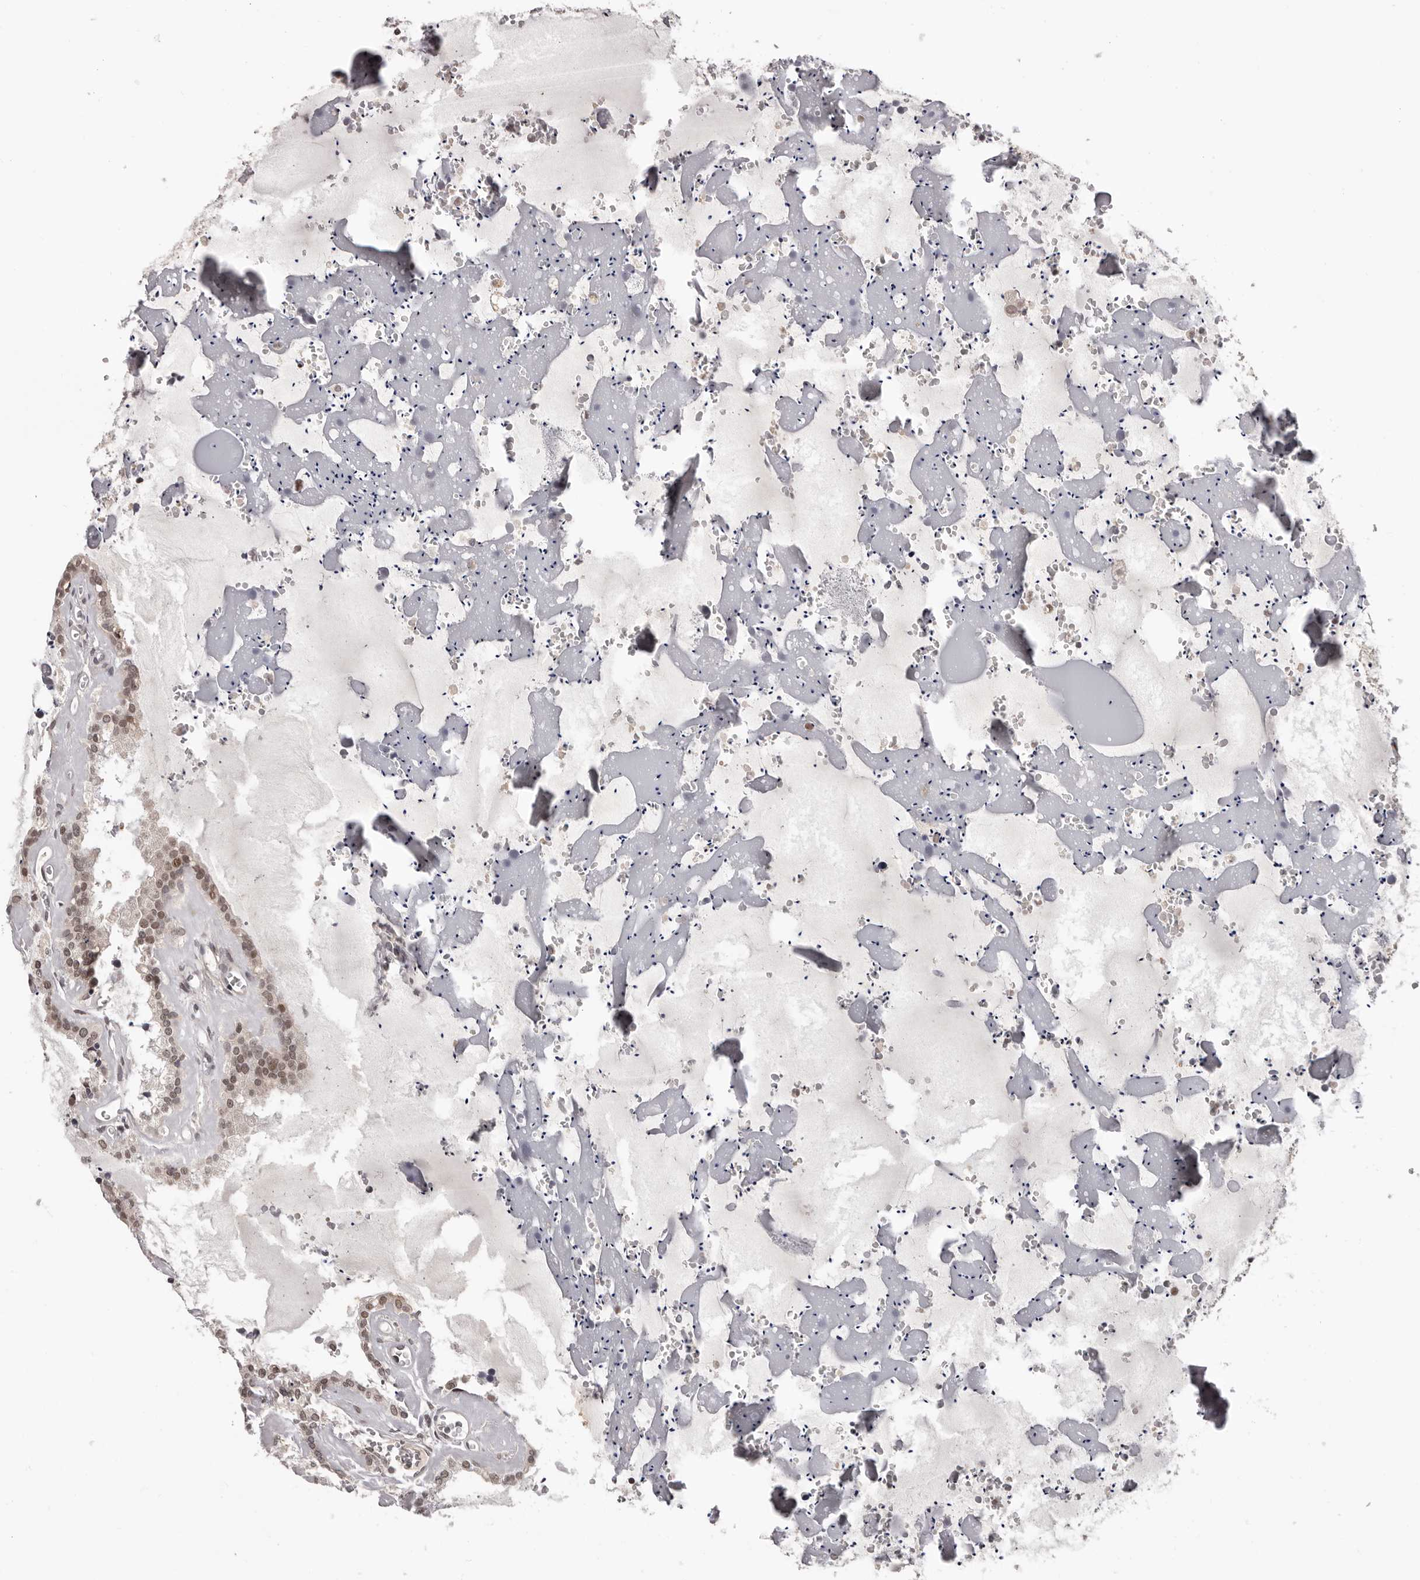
{"staining": {"intensity": "weak", "quantity": "25%-75%", "location": "nuclear"}, "tissue": "seminal vesicle", "cell_type": "Glandular cells", "image_type": "normal", "snomed": [{"axis": "morphology", "description": "Normal tissue, NOS"}, {"axis": "topography", "description": "Prostate"}, {"axis": "topography", "description": "Seminal veicle"}], "caption": "Benign seminal vesicle reveals weak nuclear expression in about 25%-75% of glandular cells.", "gene": "TBX5", "patient": {"sex": "male", "age": 59}}